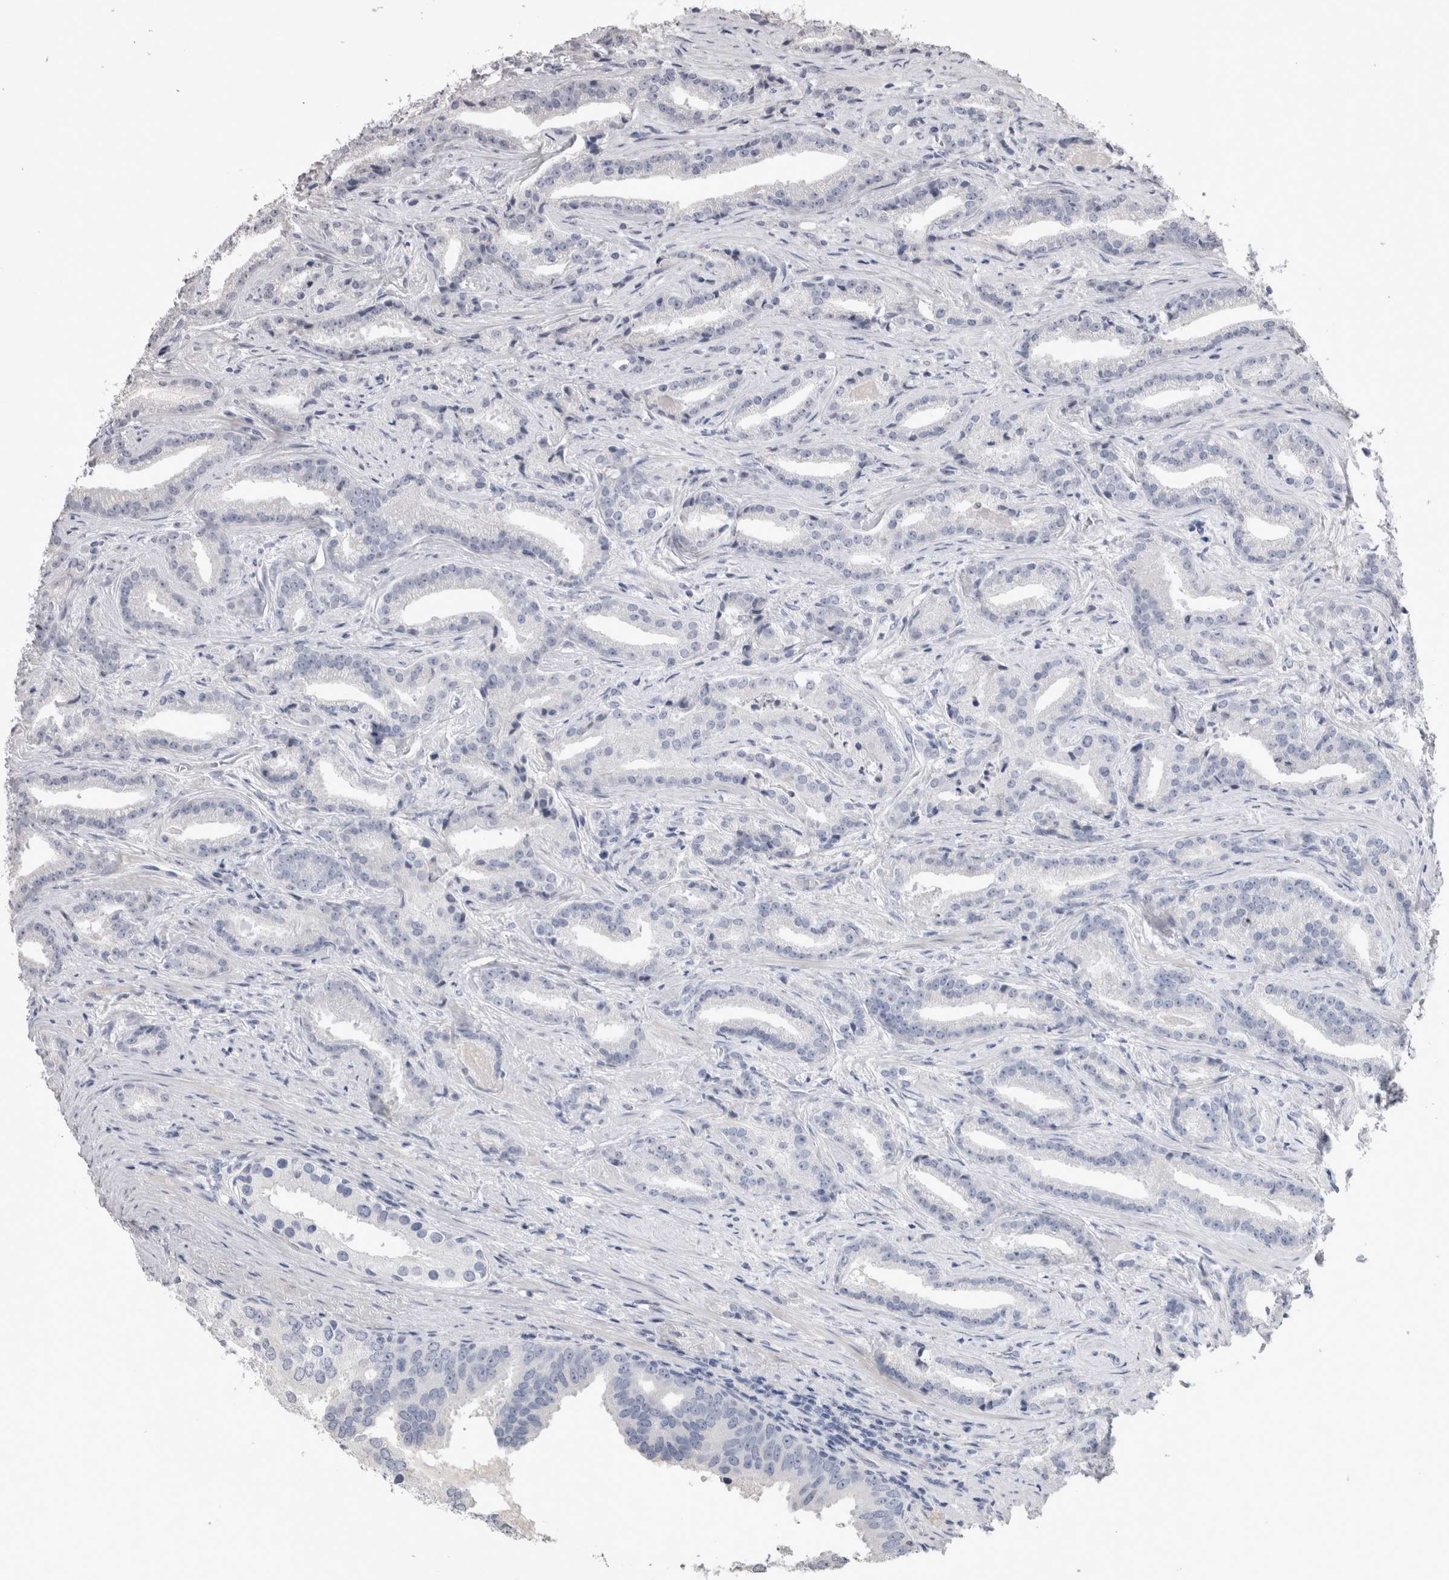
{"staining": {"intensity": "negative", "quantity": "none", "location": "none"}, "tissue": "prostate cancer", "cell_type": "Tumor cells", "image_type": "cancer", "snomed": [{"axis": "morphology", "description": "Adenocarcinoma, Low grade"}, {"axis": "topography", "description": "Prostate"}], "caption": "The photomicrograph reveals no staining of tumor cells in low-grade adenocarcinoma (prostate). (DAB immunohistochemistry (IHC) visualized using brightfield microscopy, high magnification).", "gene": "ADAM2", "patient": {"sex": "male", "age": 67}}